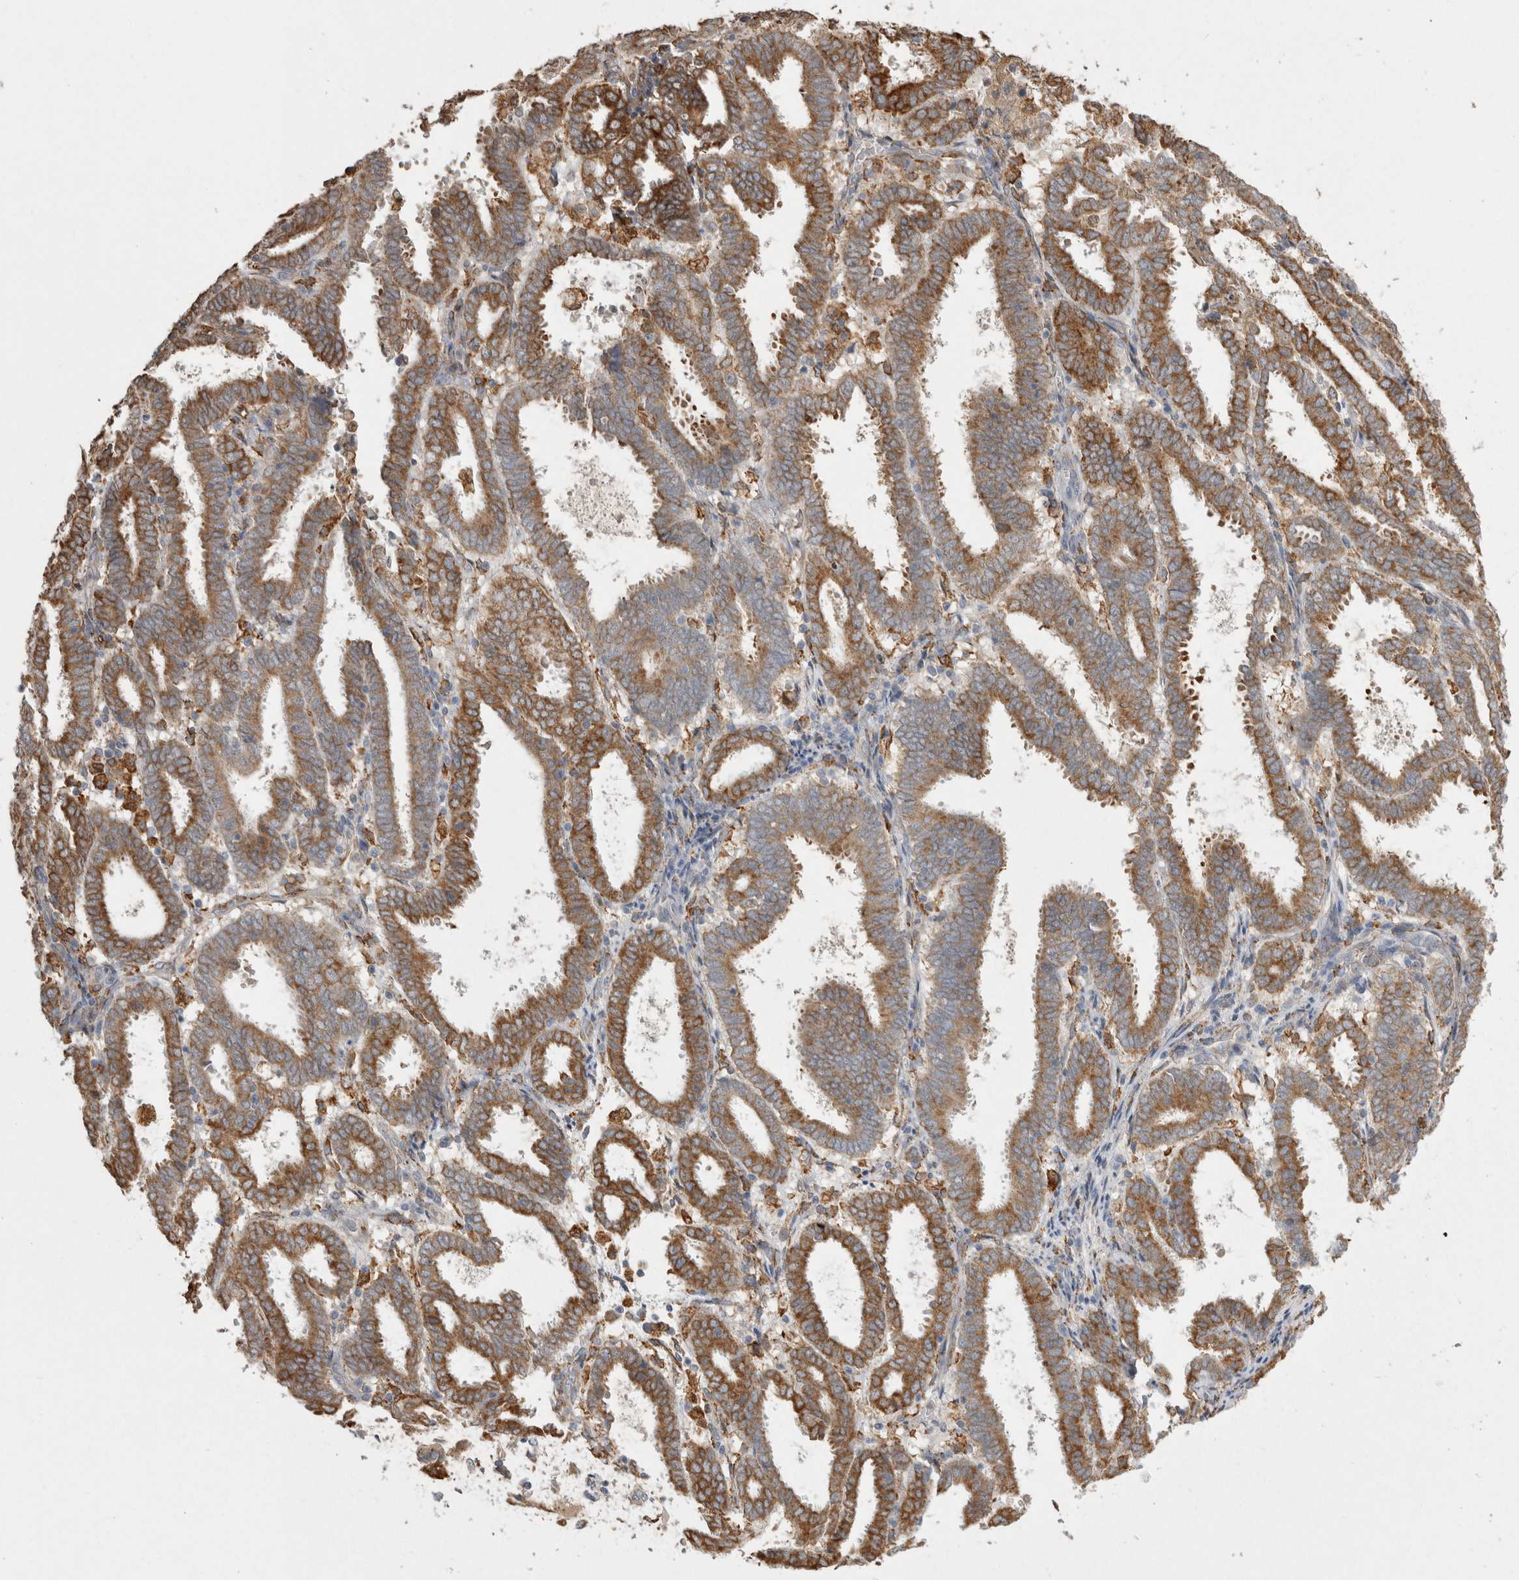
{"staining": {"intensity": "strong", "quantity": ">75%", "location": "cytoplasmic/membranous"}, "tissue": "endometrial cancer", "cell_type": "Tumor cells", "image_type": "cancer", "snomed": [{"axis": "morphology", "description": "Adenocarcinoma, NOS"}, {"axis": "topography", "description": "Uterus"}], "caption": "The photomicrograph reveals immunohistochemical staining of endometrial cancer. There is strong cytoplasmic/membranous expression is present in about >75% of tumor cells.", "gene": "LRPAP1", "patient": {"sex": "female", "age": 83}}